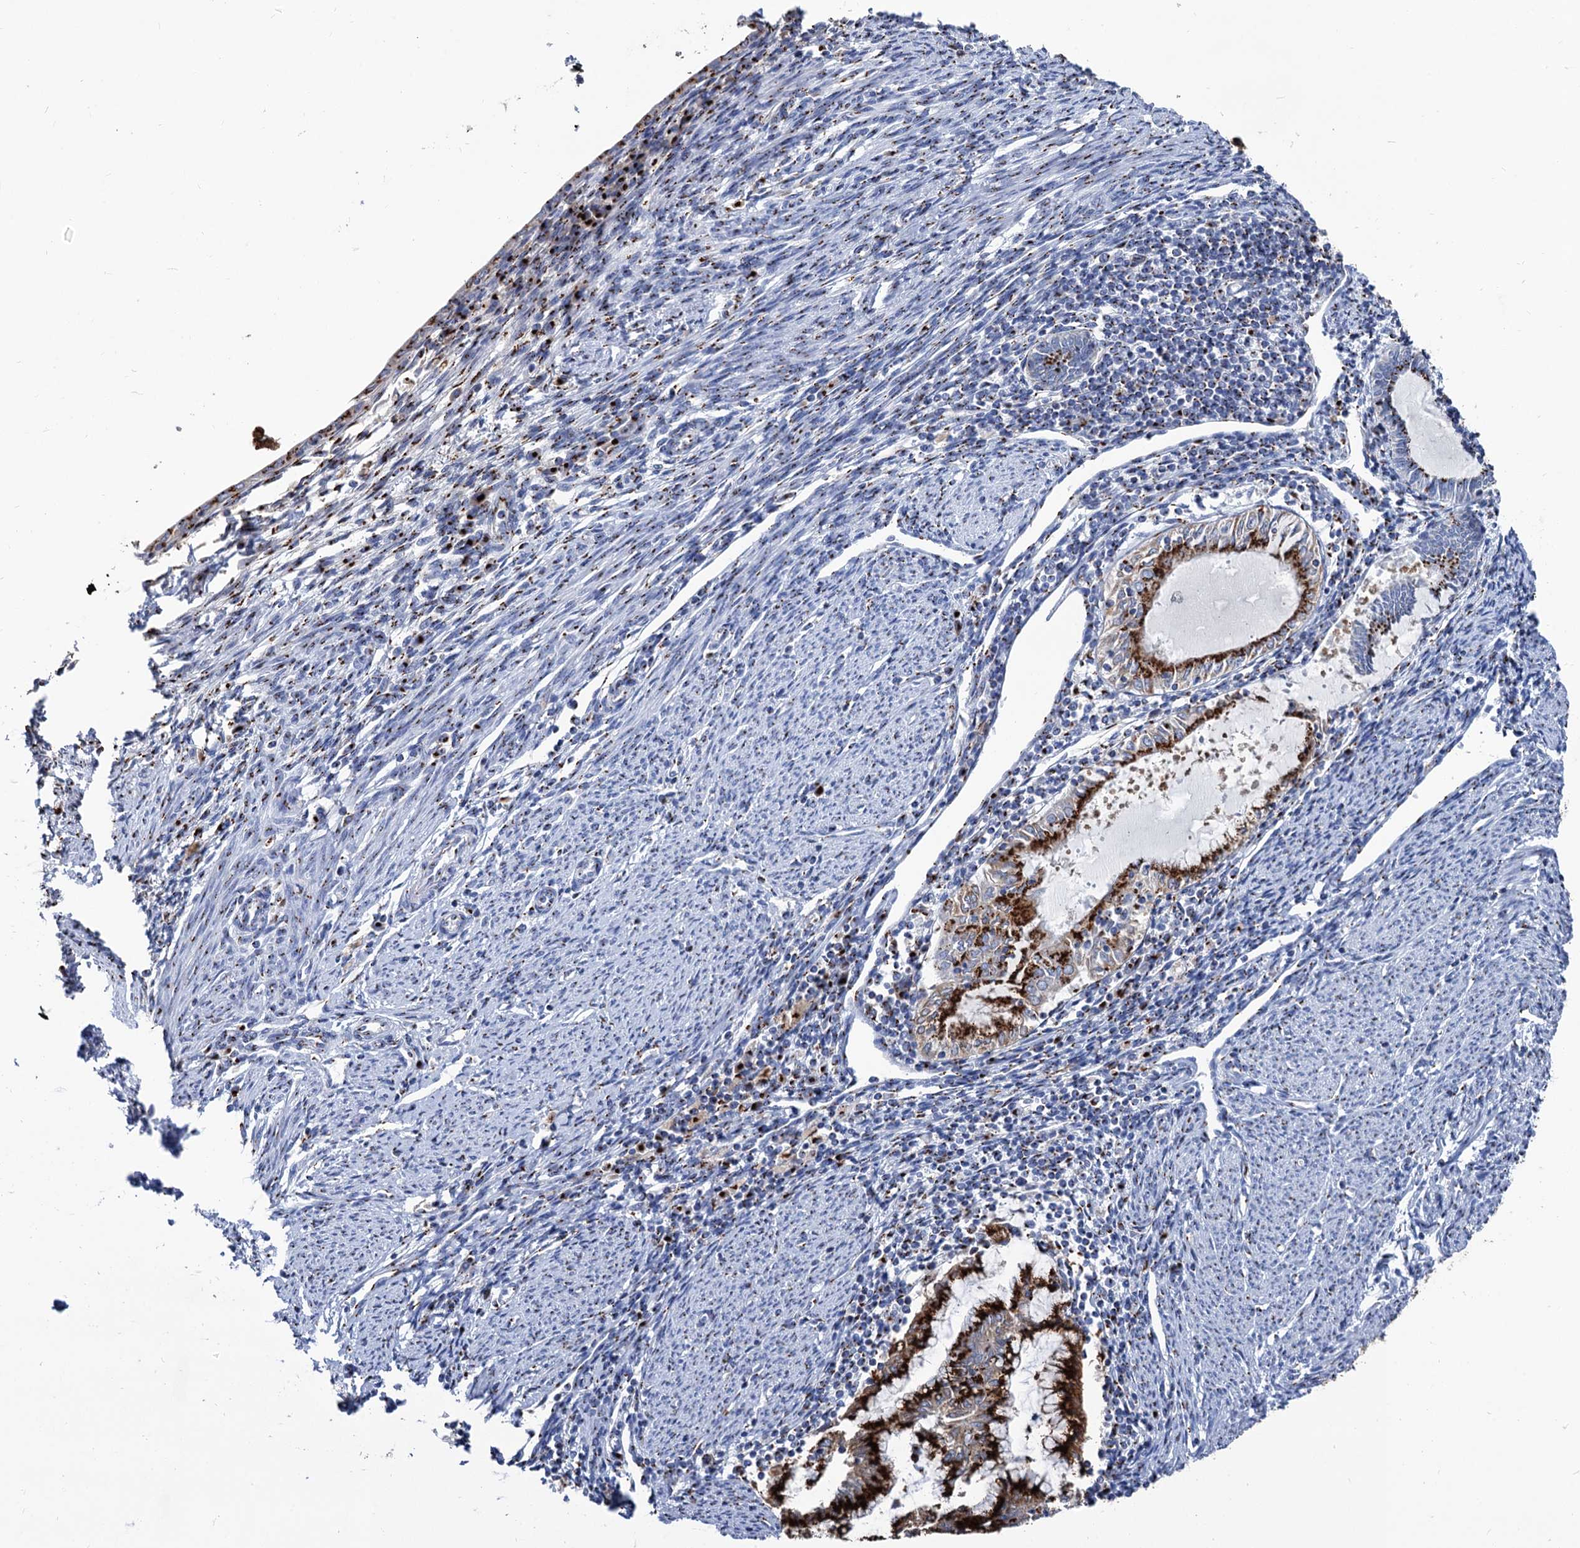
{"staining": {"intensity": "strong", "quantity": ">75%", "location": "cytoplasmic/membranous"}, "tissue": "endometrial cancer", "cell_type": "Tumor cells", "image_type": "cancer", "snomed": [{"axis": "morphology", "description": "Adenocarcinoma, NOS"}, {"axis": "topography", "description": "Endometrium"}], "caption": "Endometrial cancer (adenocarcinoma) tissue demonstrates strong cytoplasmic/membranous staining in about >75% of tumor cells", "gene": "TM9SF3", "patient": {"sex": "female", "age": 79}}